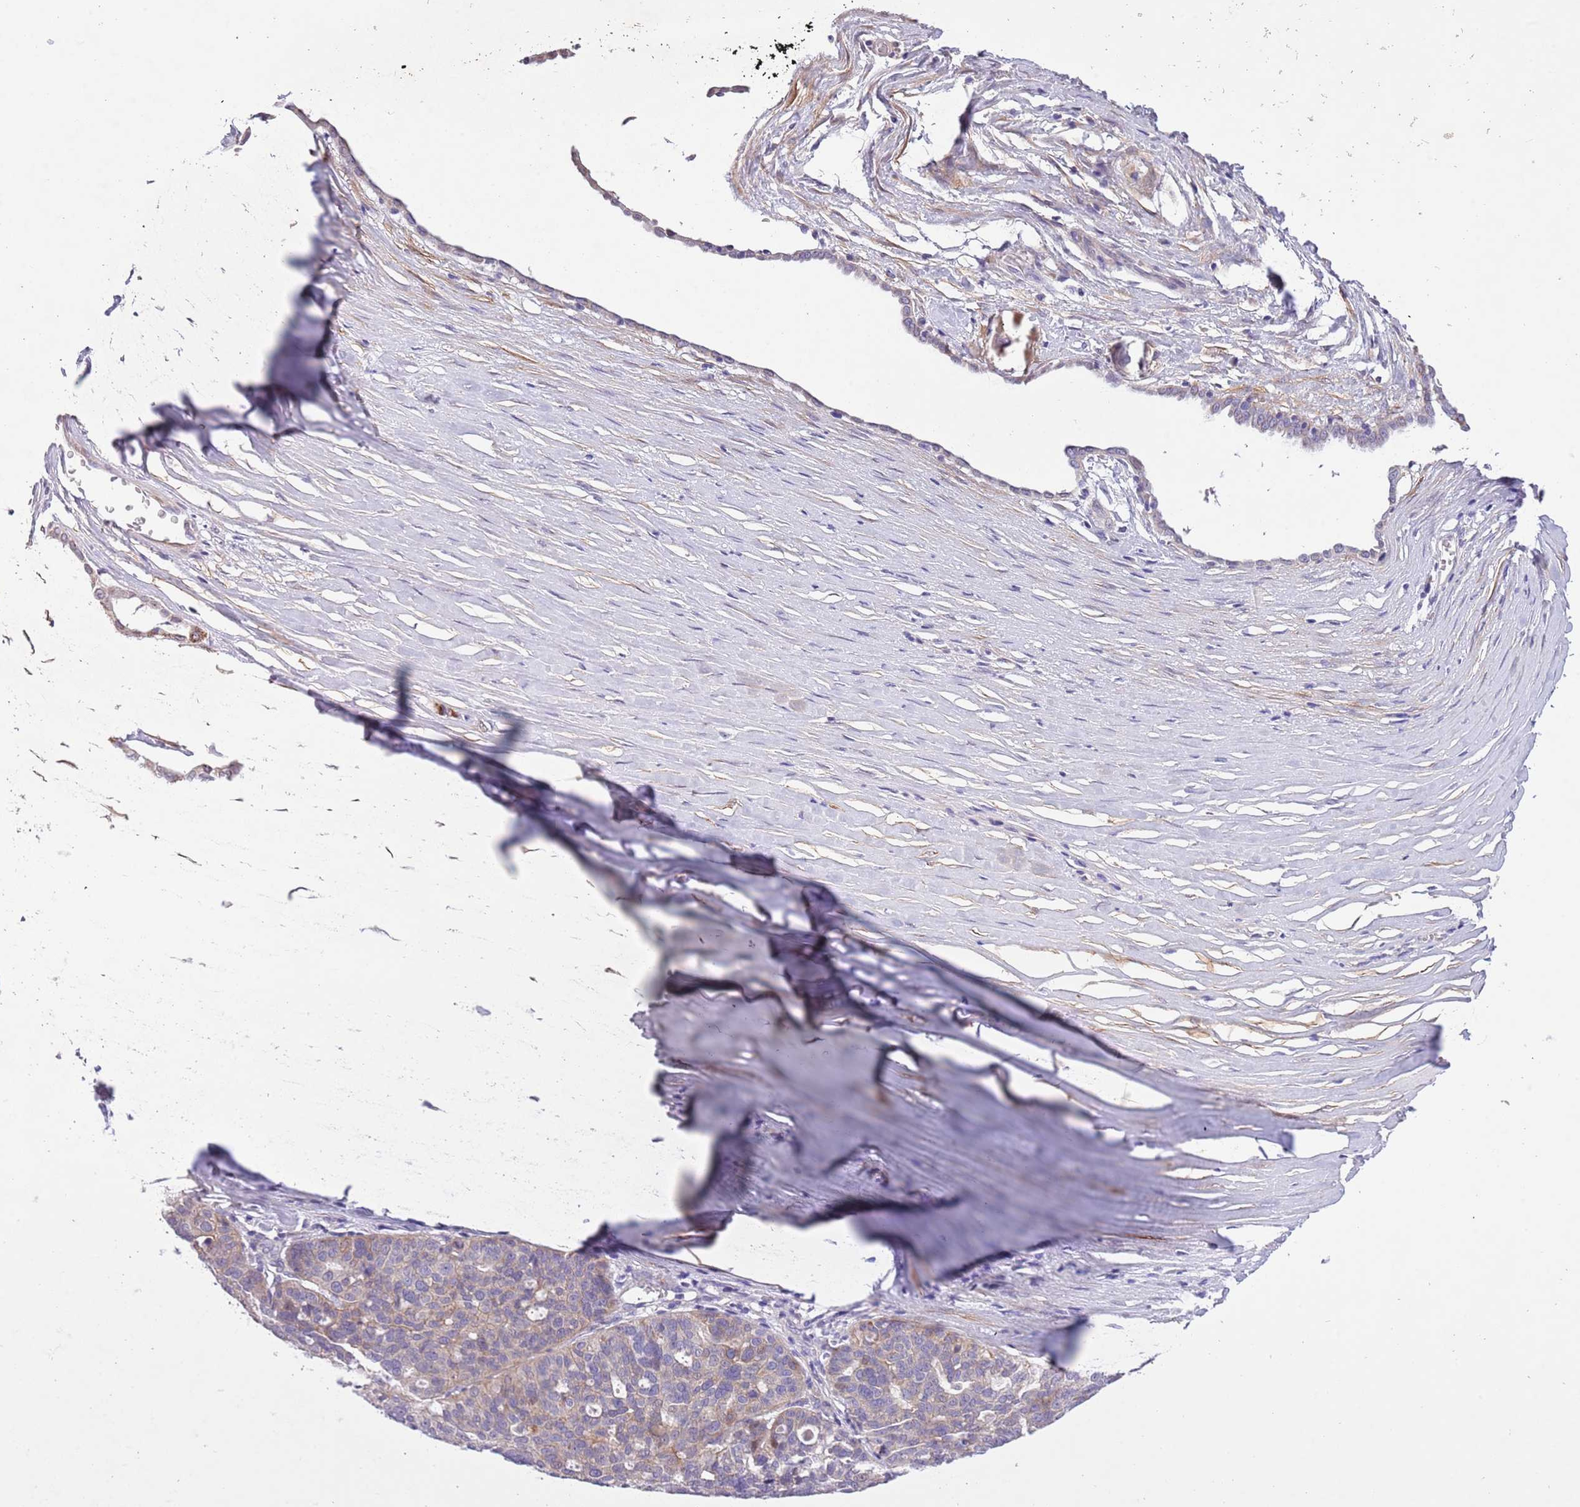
{"staining": {"intensity": "weak", "quantity": "<25%", "location": "cytoplasmic/membranous"}, "tissue": "ovarian cancer", "cell_type": "Tumor cells", "image_type": "cancer", "snomed": [{"axis": "morphology", "description": "Cystadenocarcinoma, serous, NOS"}, {"axis": "topography", "description": "Ovary"}], "caption": "An immunohistochemistry (IHC) photomicrograph of ovarian cancer (serous cystadenocarcinoma) is shown. There is no staining in tumor cells of ovarian cancer (serous cystadenocarcinoma).", "gene": "ZNF658", "patient": {"sex": "female", "age": 59}}